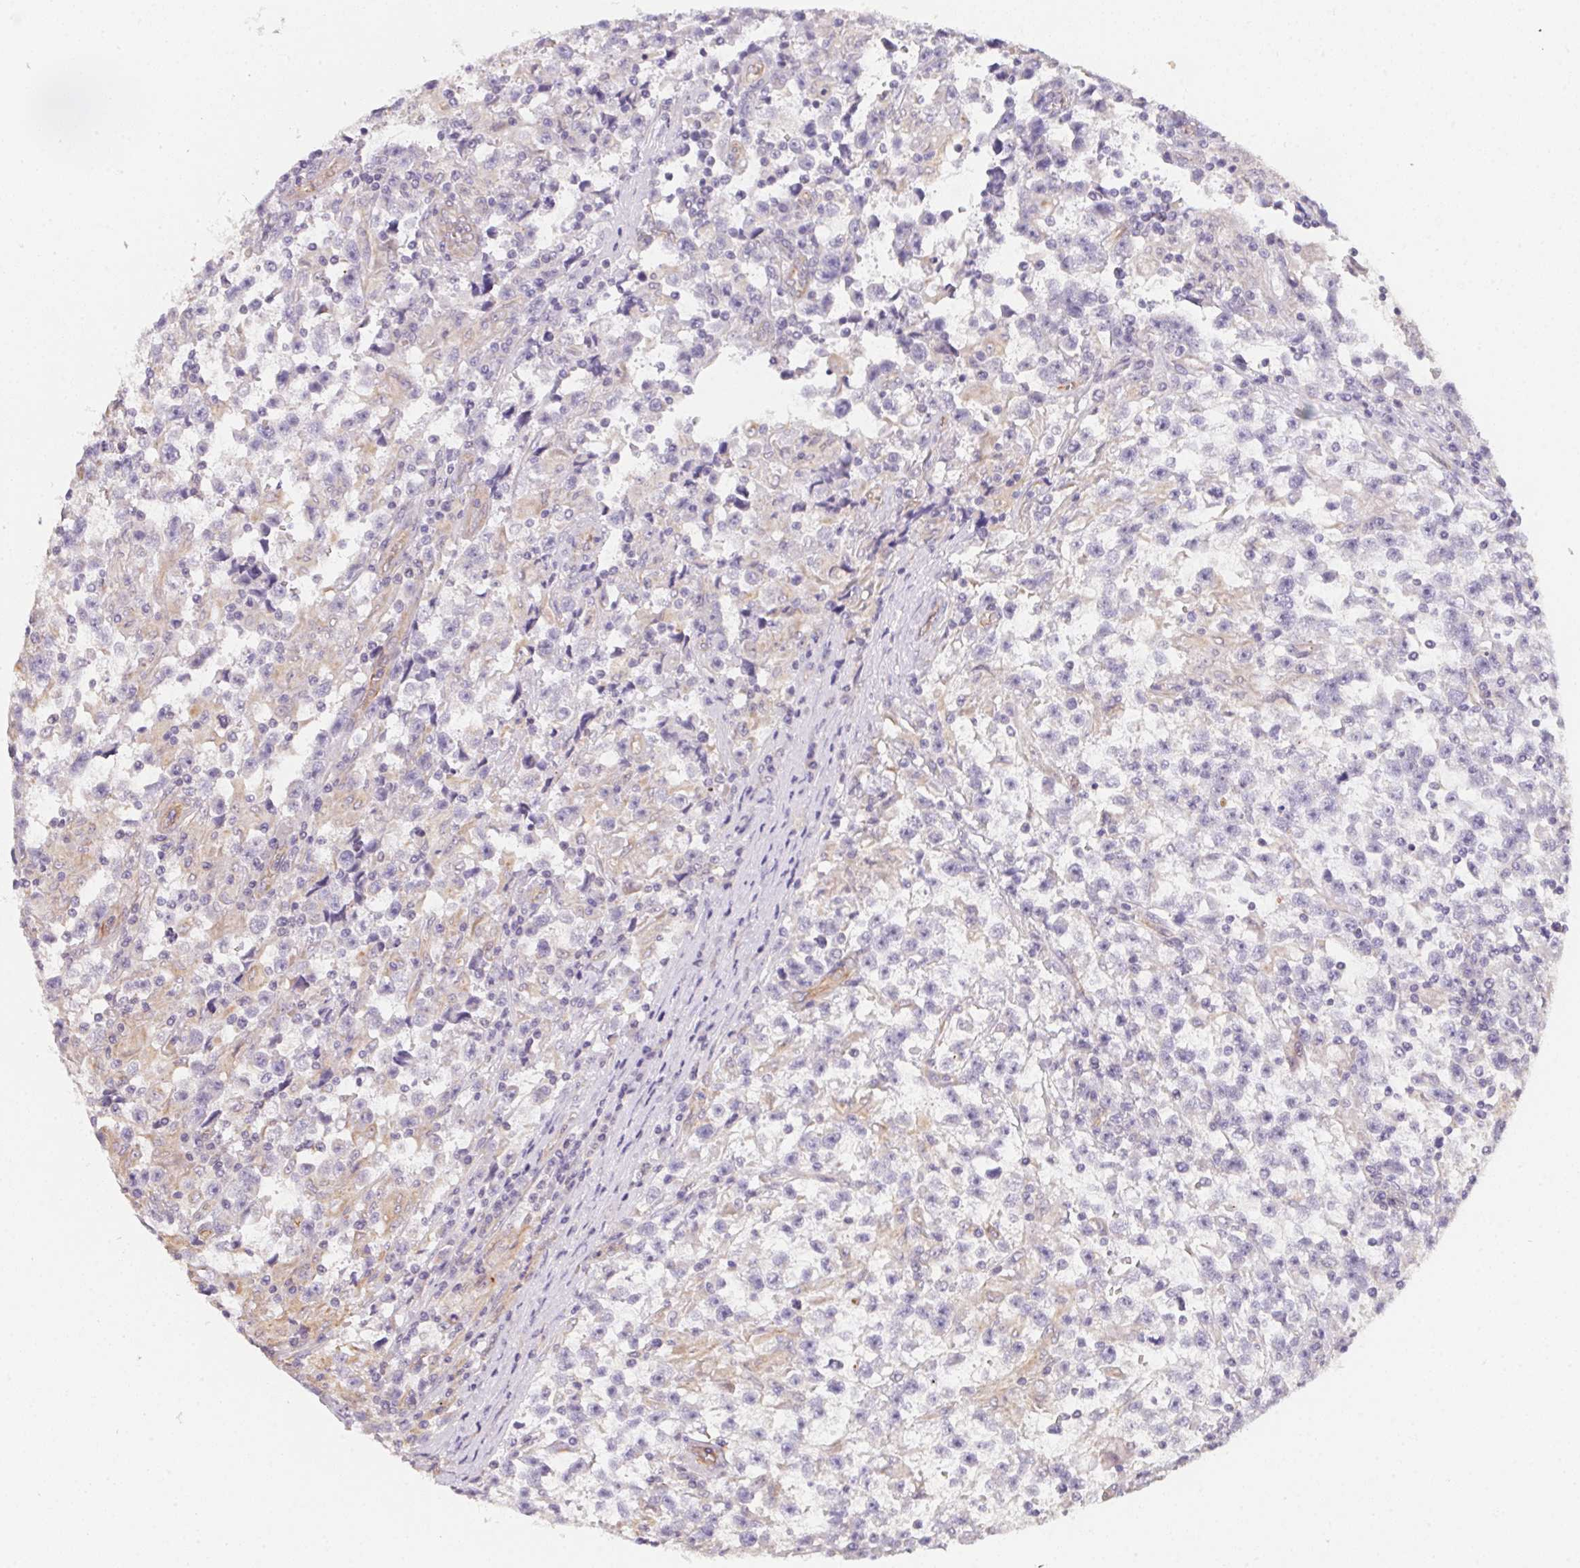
{"staining": {"intensity": "negative", "quantity": "none", "location": "none"}, "tissue": "testis cancer", "cell_type": "Tumor cells", "image_type": "cancer", "snomed": [{"axis": "morphology", "description": "Seminoma, NOS"}, {"axis": "topography", "description": "Testis"}], "caption": "Tumor cells are negative for brown protein staining in testis cancer (seminoma).", "gene": "TBKBP1", "patient": {"sex": "male", "age": 31}}